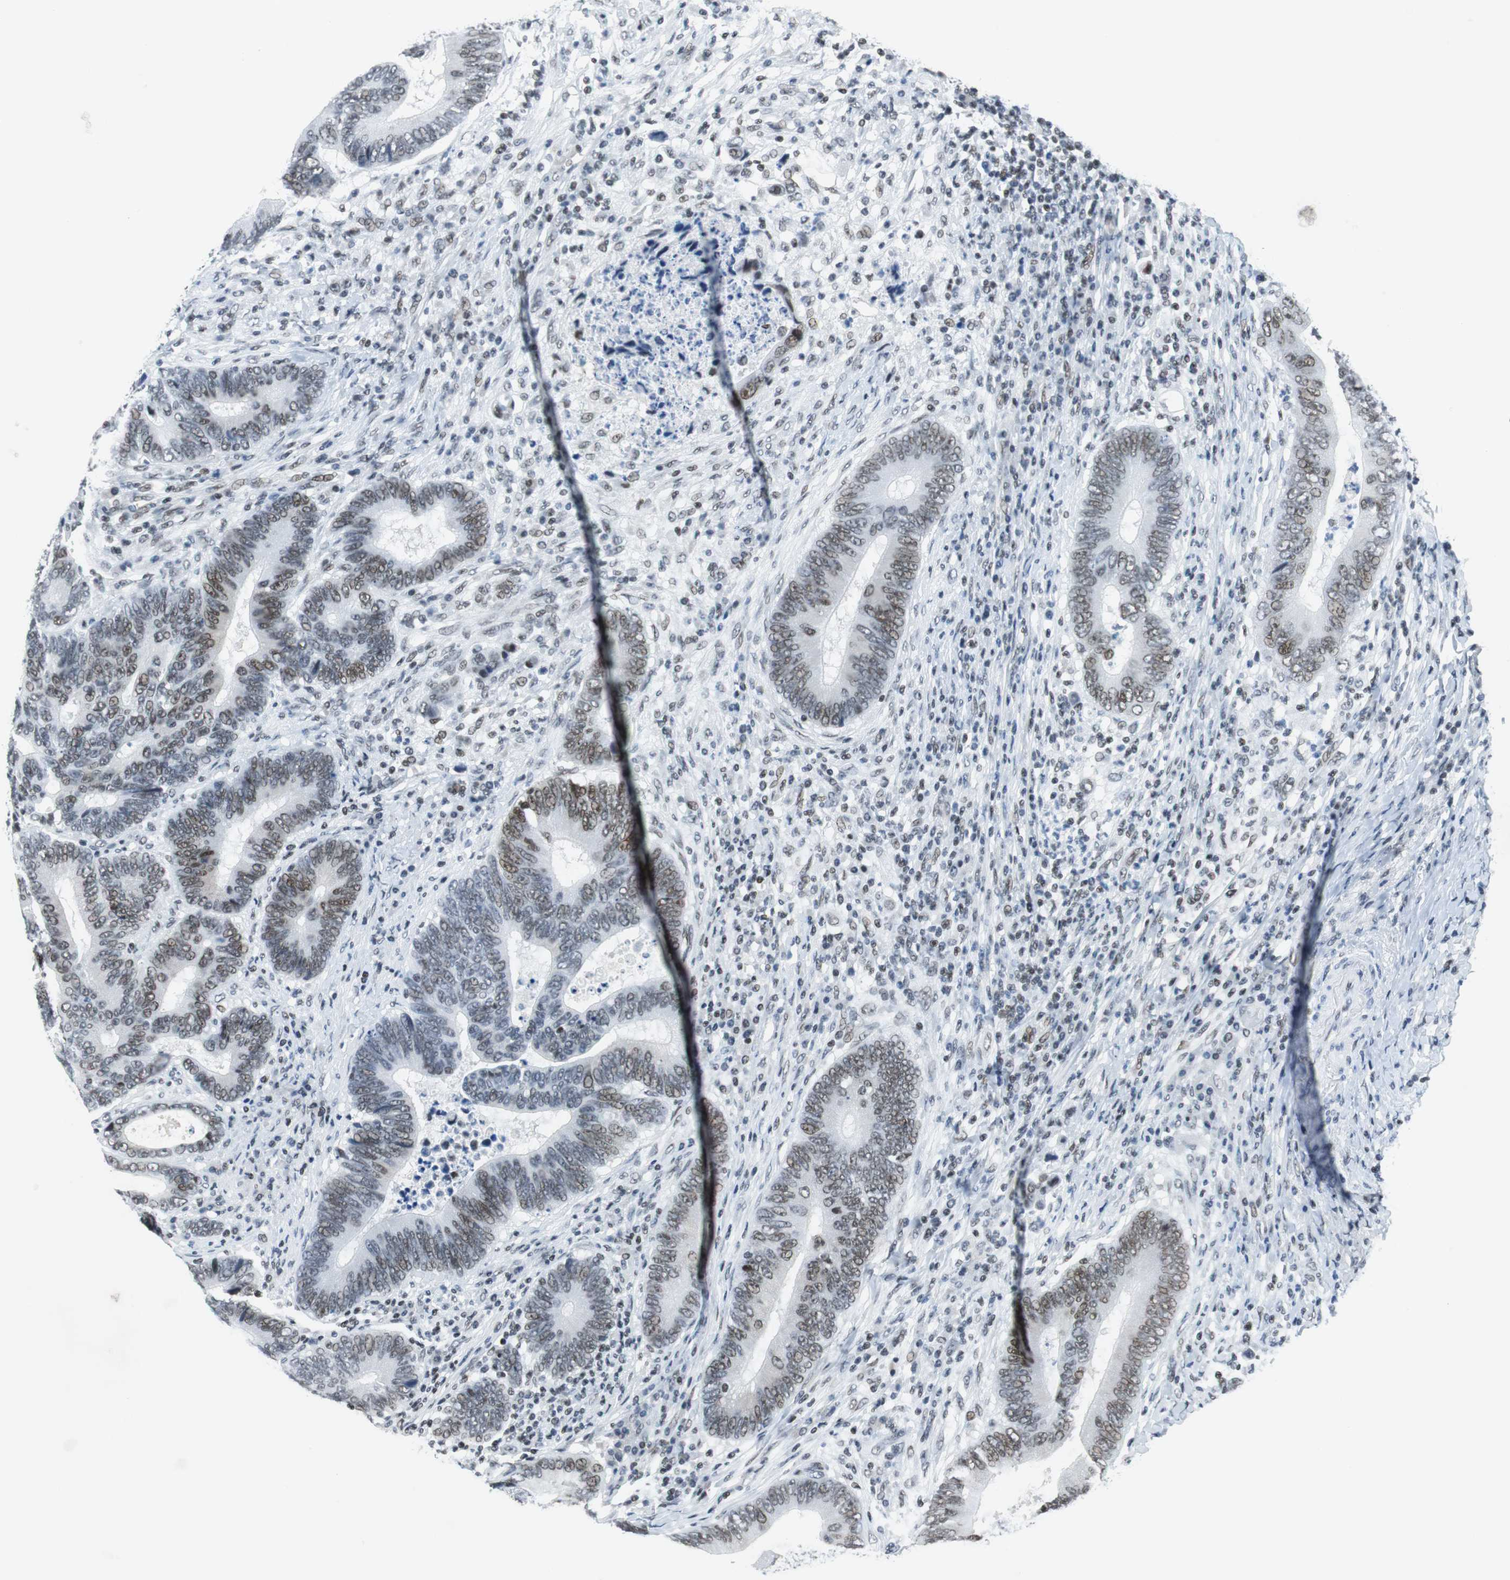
{"staining": {"intensity": "weak", "quantity": "25%-75%", "location": "nuclear"}, "tissue": "colorectal cancer", "cell_type": "Tumor cells", "image_type": "cancer", "snomed": [{"axis": "morphology", "description": "Adenocarcinoma, NOS"}, {"axis": "topography", "description": "Colon"}], "caption": "Colorectal cancer stained with DAB immunohistochemistry demonstrates low levels of weak nuclear positivity in approximately 25%-75% of tumor cells.", "gene": "HDAC3", "patient": {"sex": "female", "age": 78}}